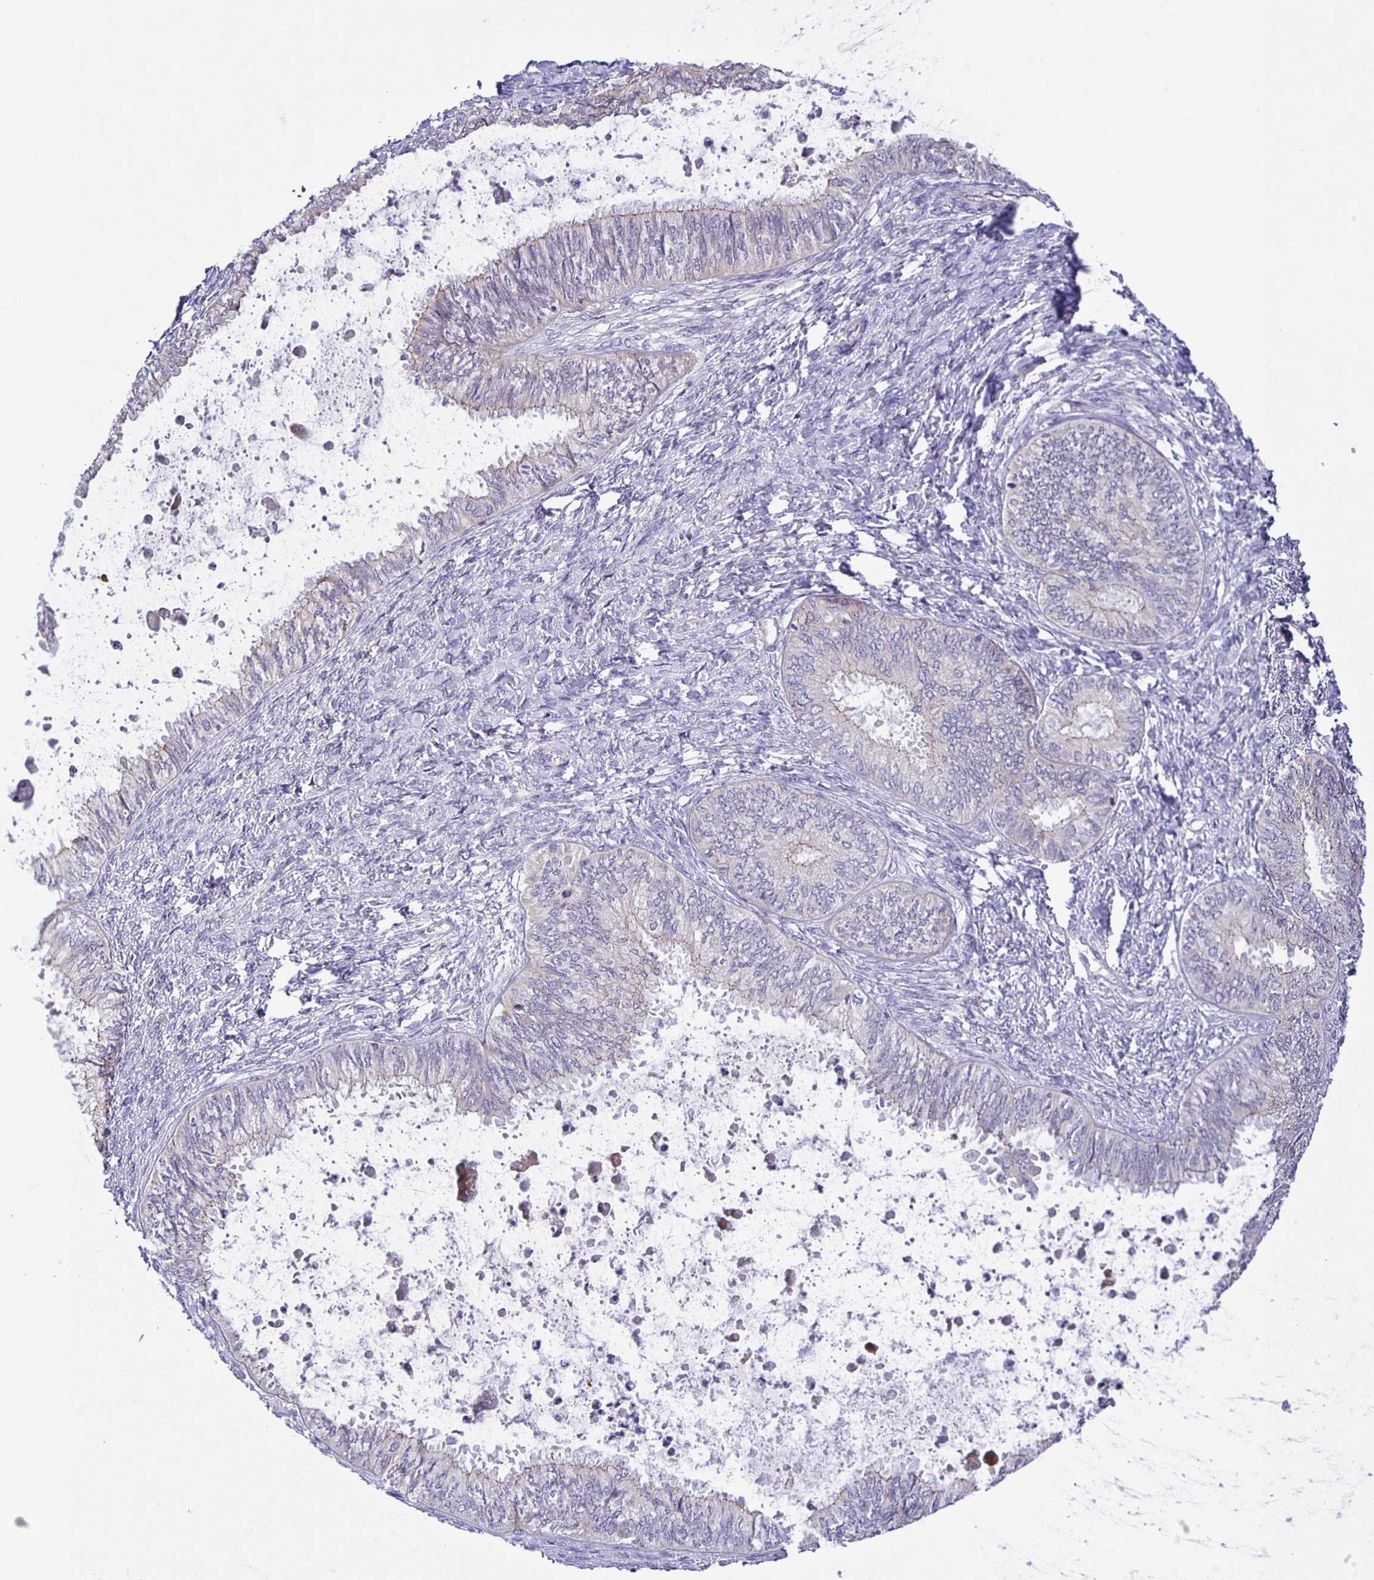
{"staining": {"intensity": "negative", "quantity": "none", "location": "none"}, "tissue": "ovarian cancer", "cell_type": "Tumor cells", "image_type": "cancer", "snomed": [{"axis": "morphology", "description": "Carcinoma, endometroid"}, {"axis": "topography", "description": "Ovary"}], "caption": "Histopathology image shows no protein staining in tumor cells of ovarian endometroid carcinoma tissue.", "gene": "JMJD4", "patient": {"sex": "female", "age": 70}}